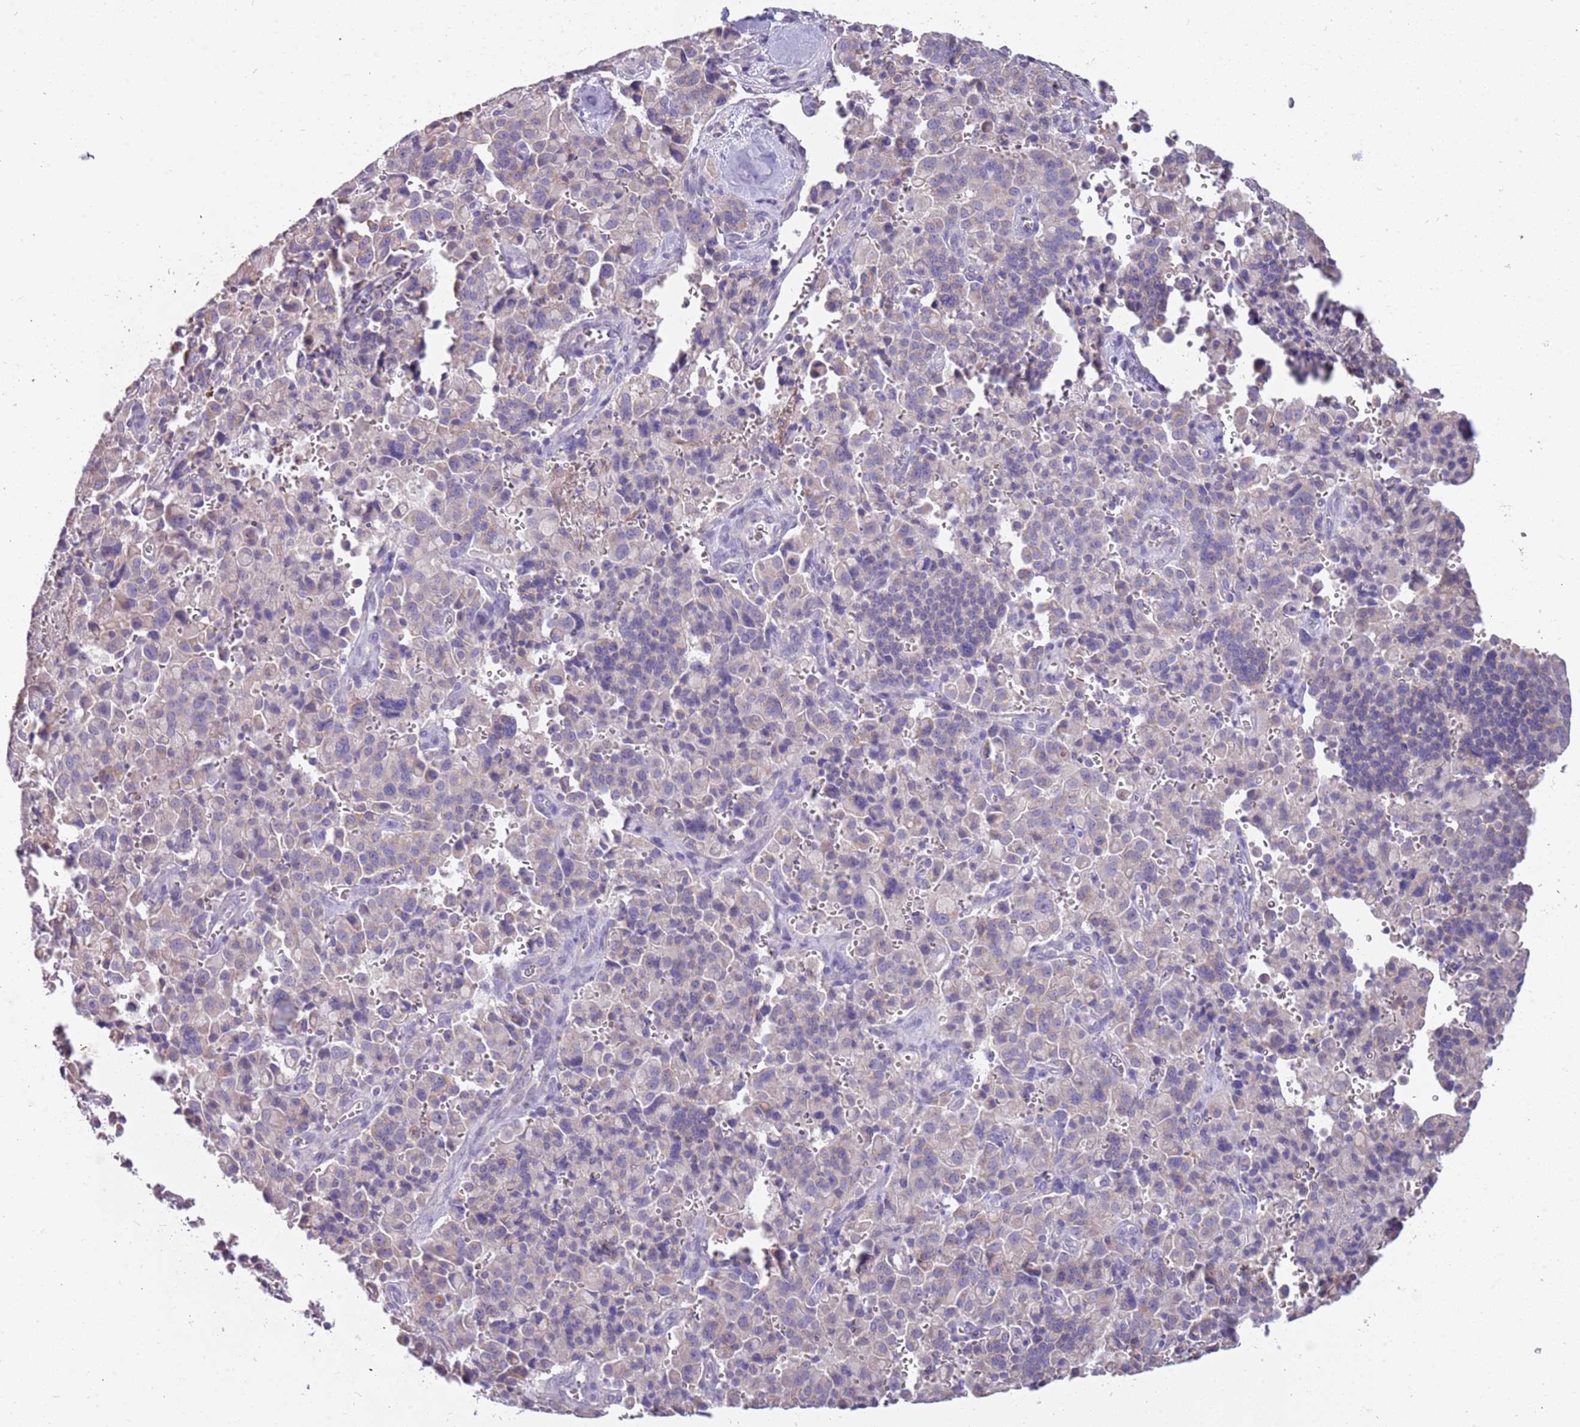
{"staining": {"intensity": "weak", "quantity": "<25%", "location": "cytoplasmic/membranous"}, "tissue": "pancreatic cancer", "cell_type": "Tumor cells", "image_type": "cancer", "snomed": [{"axis": "morphology", "description": "Adenocarcinoma, NOS"}, {"axis": "topography", "description": "Pancreas"}], "caption": "Protein analysis of adenocarcinoma (pancreatic) demonstrates no significant staining in tumor cells.", "gene": "RHCG", "patient": {"sex": "male", "age": 65}}